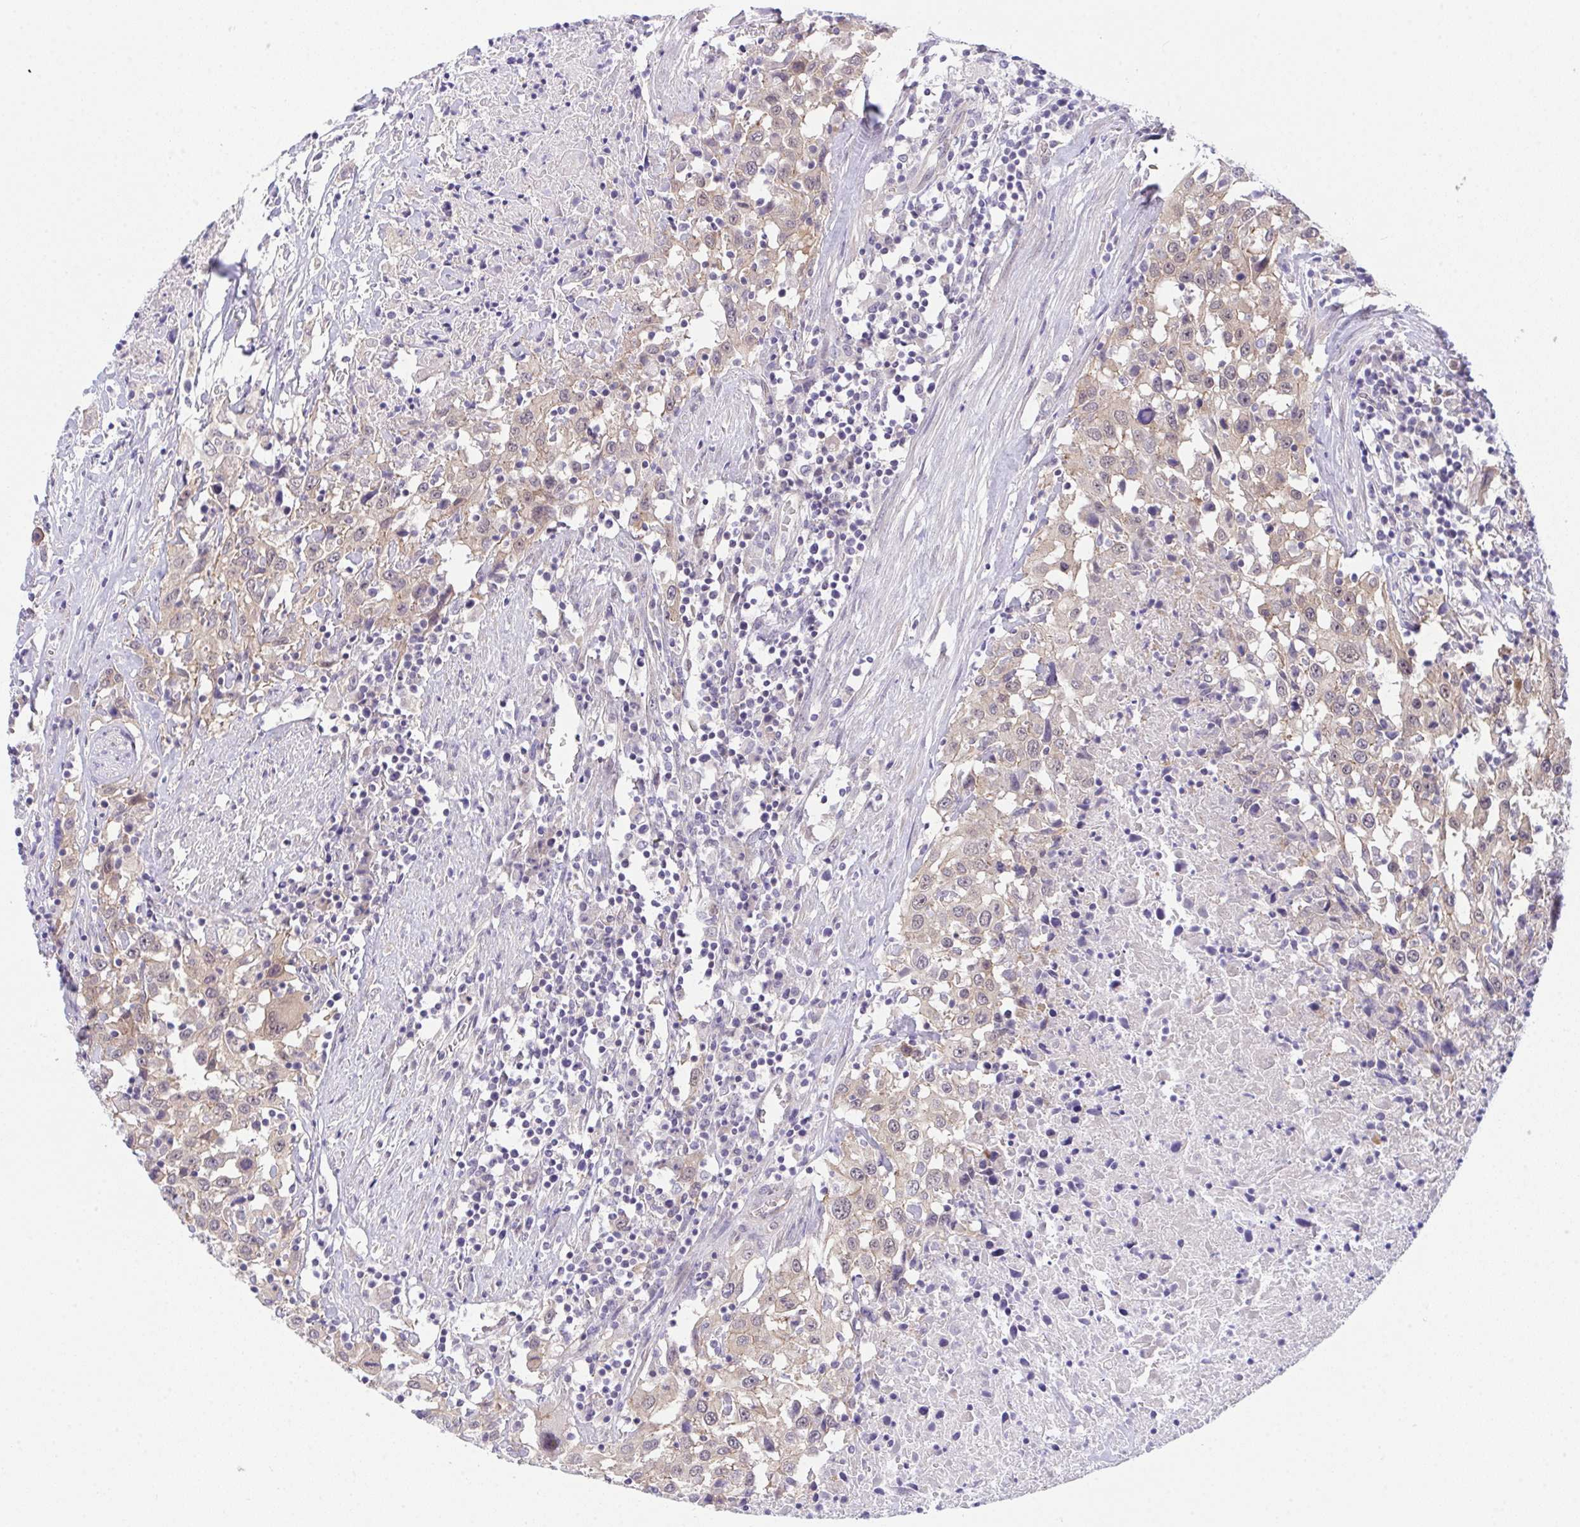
{"staining": {"intensity": "weak", "quantity": ">75%", "location": "cytoplasmic/membranous,nuclear"}, "tissue": "urothelial cancer", "cell_type": "Tumor cells", "image_type": "cancer", "snomed": [{"axis": "morphology", "description": "Urothelial carcinoma, High grade"}, {"axis": "topography", "description": "Urinary bladder"}], "caption": "Immunohistochemistry micrograph of neoplastic tissue: human urothelial cancer stained using immunohistochemistry exhibits low levels of weak protein expression localized specifically in the cytoplasmic/membranous and nuclear of tumor cells, appearing as a cytoplasmic/membranous and nuclear brown color.", "gene": "HOXD12", "patient": {"sex": "male", "age": 61}}